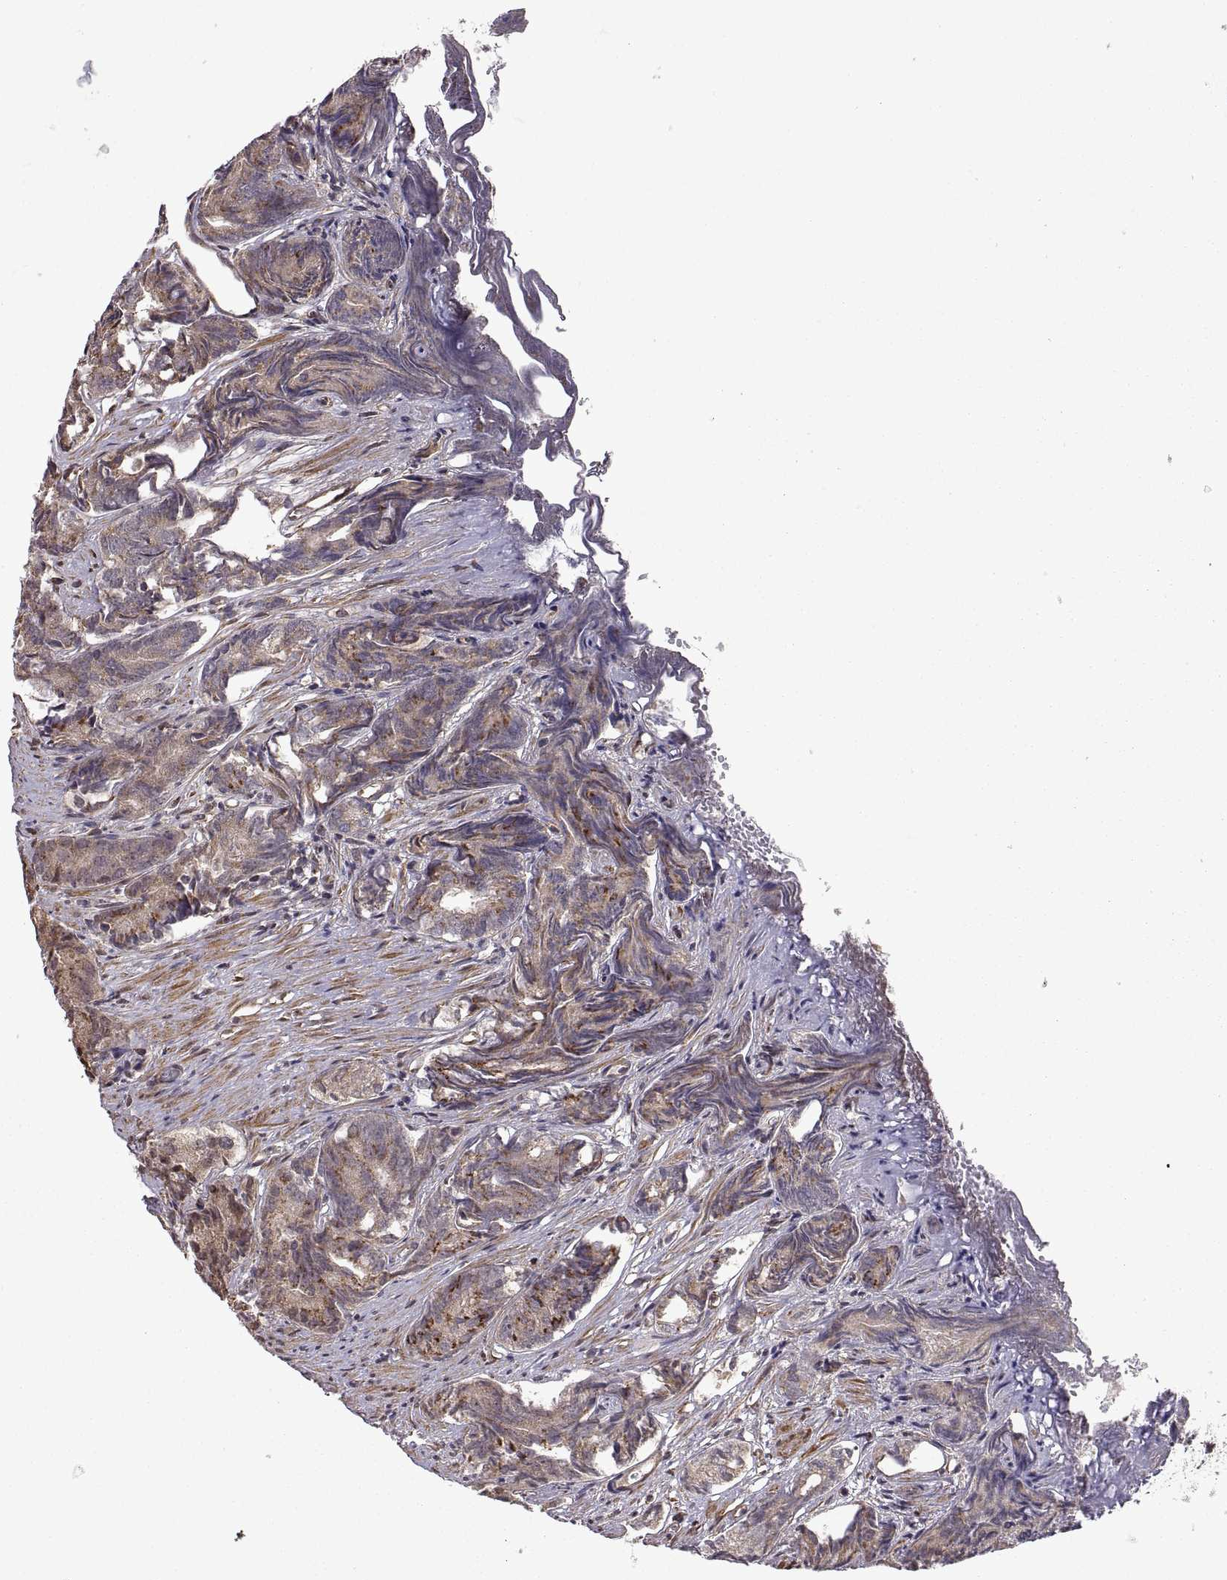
{"staining": {"intensity": "moderate", "quantity": "<25%", "location": "cytoplasmic/membranous"}, "tissue": "prostate cancer", "cell_type": "Tumor cells", "image_type": "cancer", "snomed": [{"axis": "morphology", "description": "Adenocarcinoma, High grade"}, {"axis": "topography", "description": "Prostate"}], "caption": "Prostate high-grade adenocarcinoma stained with IHC exhibits moderate cytoplasmic/membranous staining in approximately <25% of tumor cells.", "gene": "ARRB1", "patient": {"sex": "male", "age": 84}}